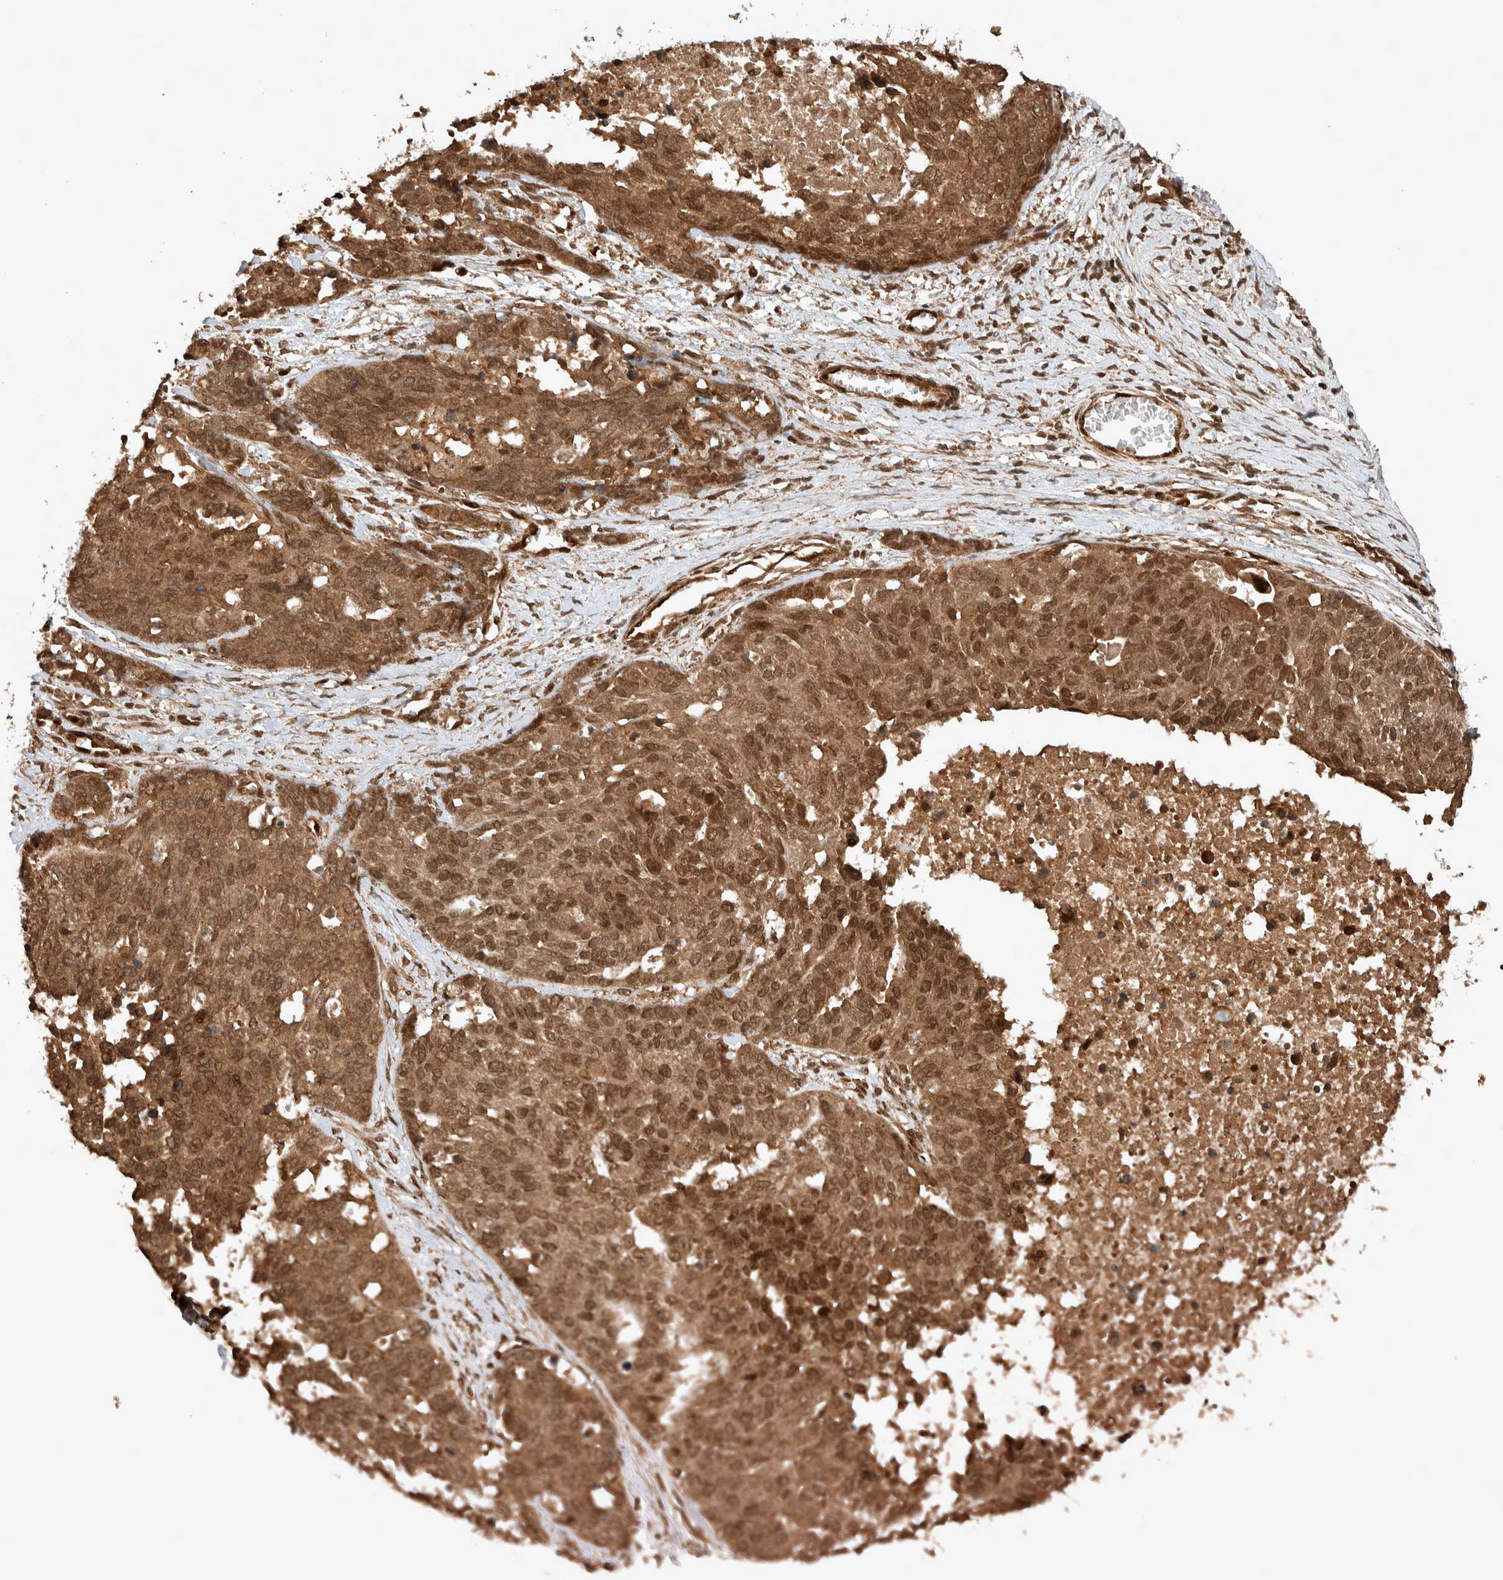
{"staining": {"intensity": "moderate", "quantity": ">75%", "location": "cytoplasmic/membranous,nuclear"}, "tissue": "ovarian cancer", "cell_type": "Tumor cells", "image_type": "cancer", "snomed": [{"axis": "morphology", "description": "Cystadenocarcinoma, serous, NOS"}, {"axis": "topography", "description": "Ovary"}], "caption": "Approximately >75% of tumor cells in human ovarian cancer (serous cystadenocarcinoma) exhibit moderate cytoplasmic/membranous and nuclear protein staining as visualized by brown immunohistochemical staining.", "gene": "CNTROB", "patient": {"sex": "female", "age": 44}}